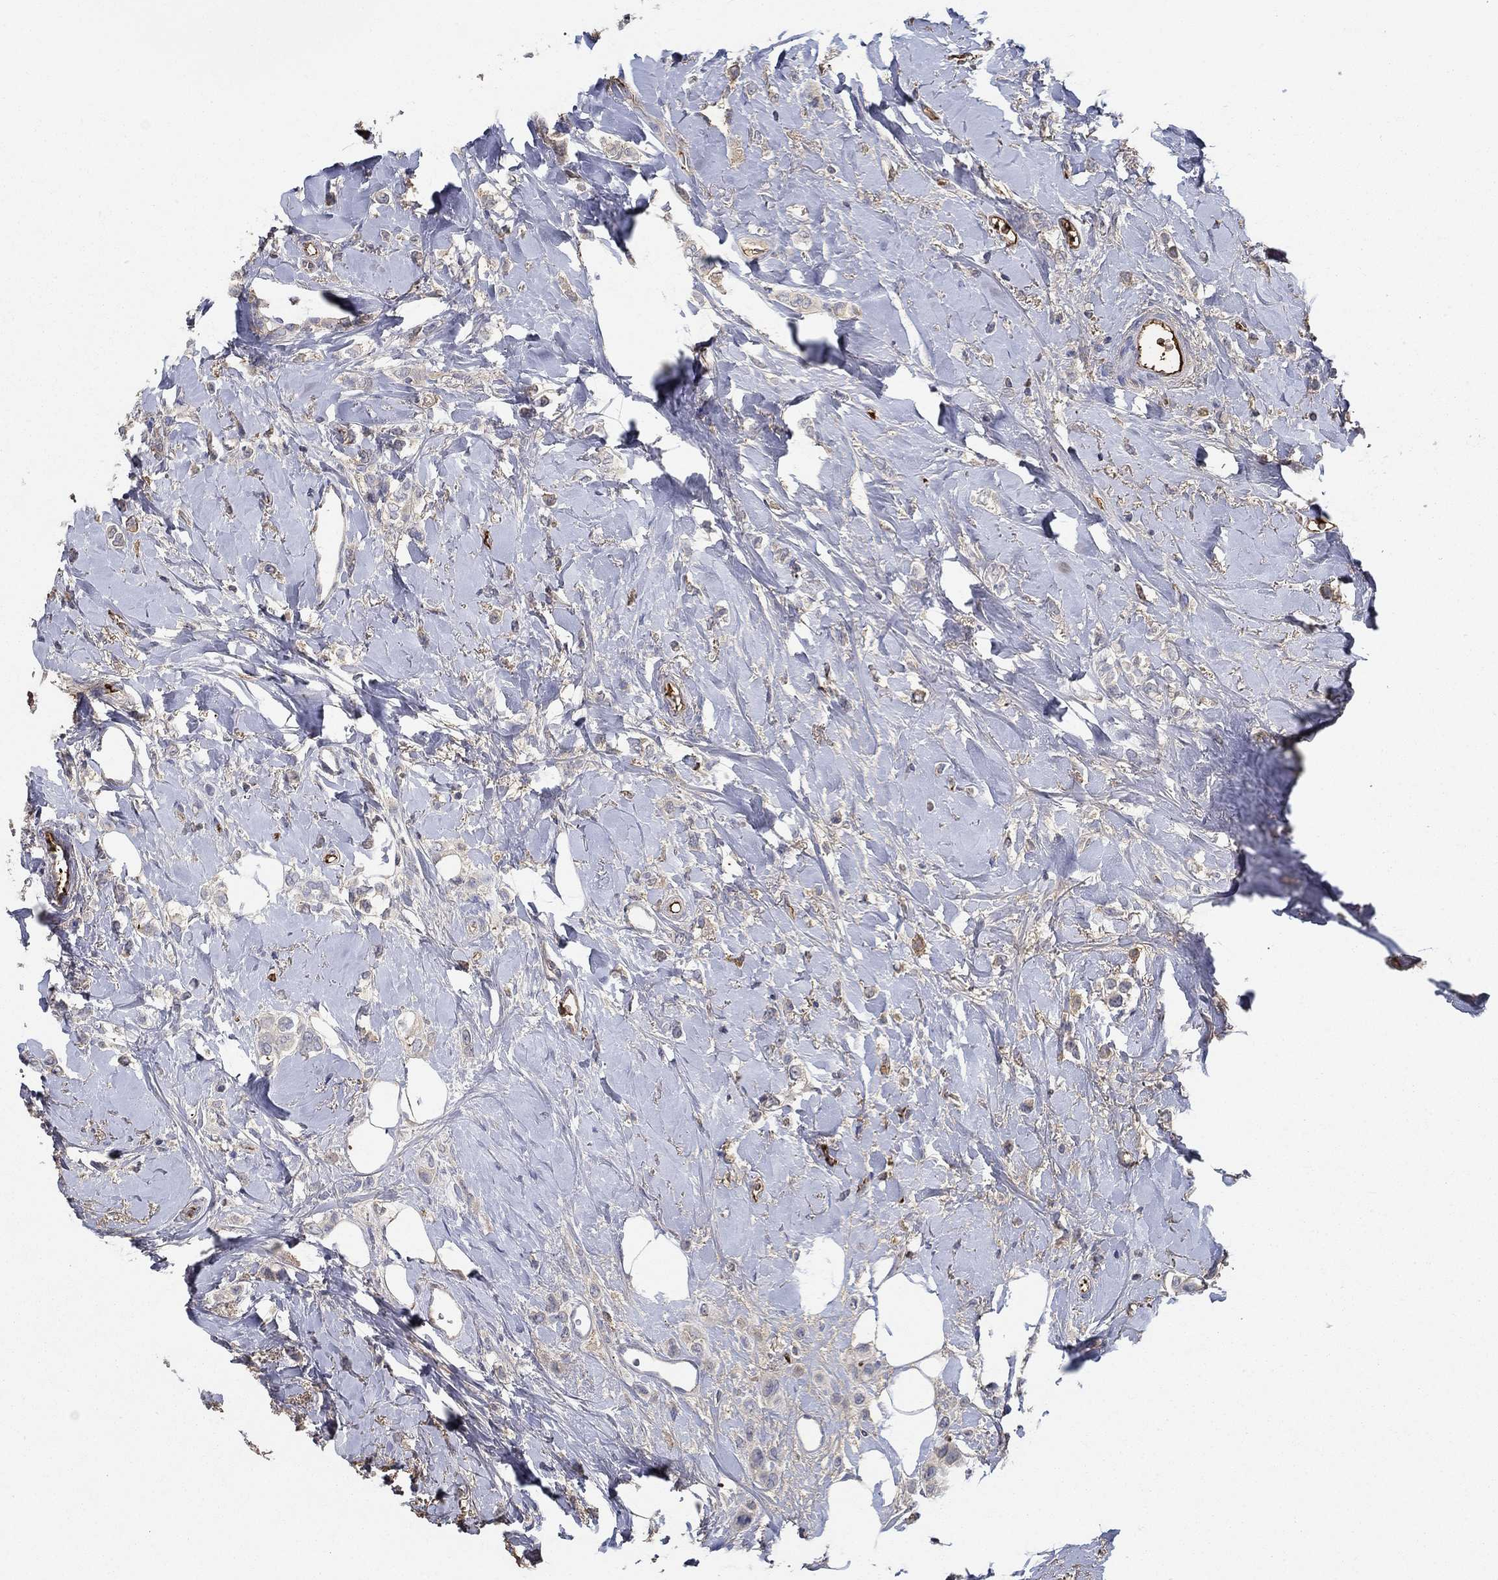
{"staining": {"intensity": "negative", "quantity": "none", "location": "none"}, "tissue": "breast cancer", "cell_type": "Tumor cells", "image_type": "cancer", "snomed": [{"axis": "morphology", "description": "Lobular carcinoma"}, {"axis": "topography", "description": "Breast"}], "caption": "Image shows no significant protein staining in tumor cells of lobular carcinoma (breast).", "gene": "IL10", "patient": {"sex": "female", "age": 66}}